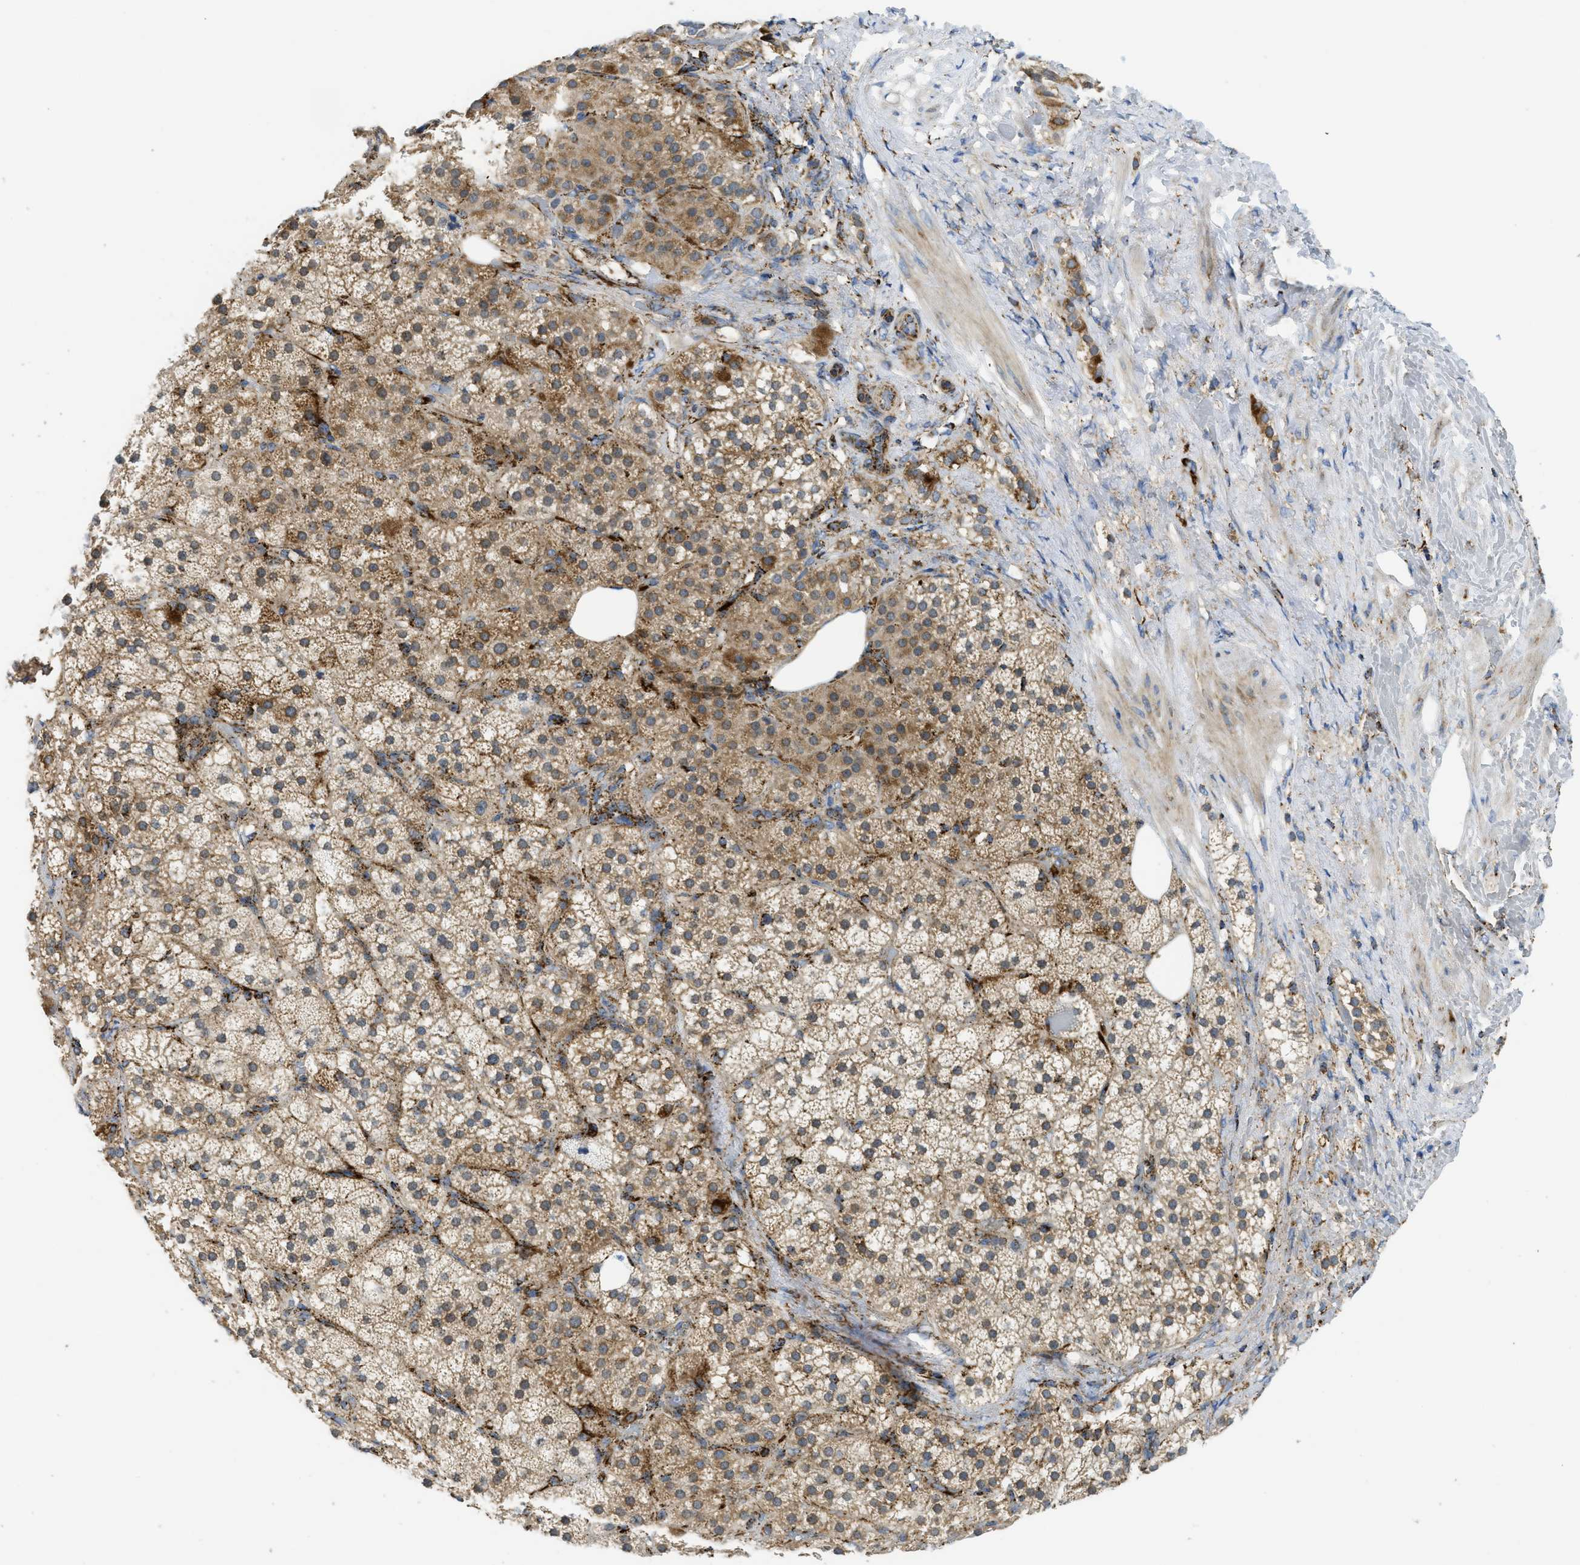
{"staining": {"intensity": "moderate", "quantity": ">75%", "location": "cytoplasmic/membranous"}, "tissue": "adrenal gland", "cell_type": "Glandular cells", "image_type": "normal", "snomed": [{"axis": "morphology", "description": "Normal tissue, NOS"}, {"axis": "topography", "description": "Adrenal gland"}], "caption": "Brown immunohistochemical staining in unremarkable adrenal gland shows moderate cytoplasmic/membranous positivity in approximately >75% of glandular cells.", "gene": "SQOR", "patient": {"sex": "female", "age": 59}}